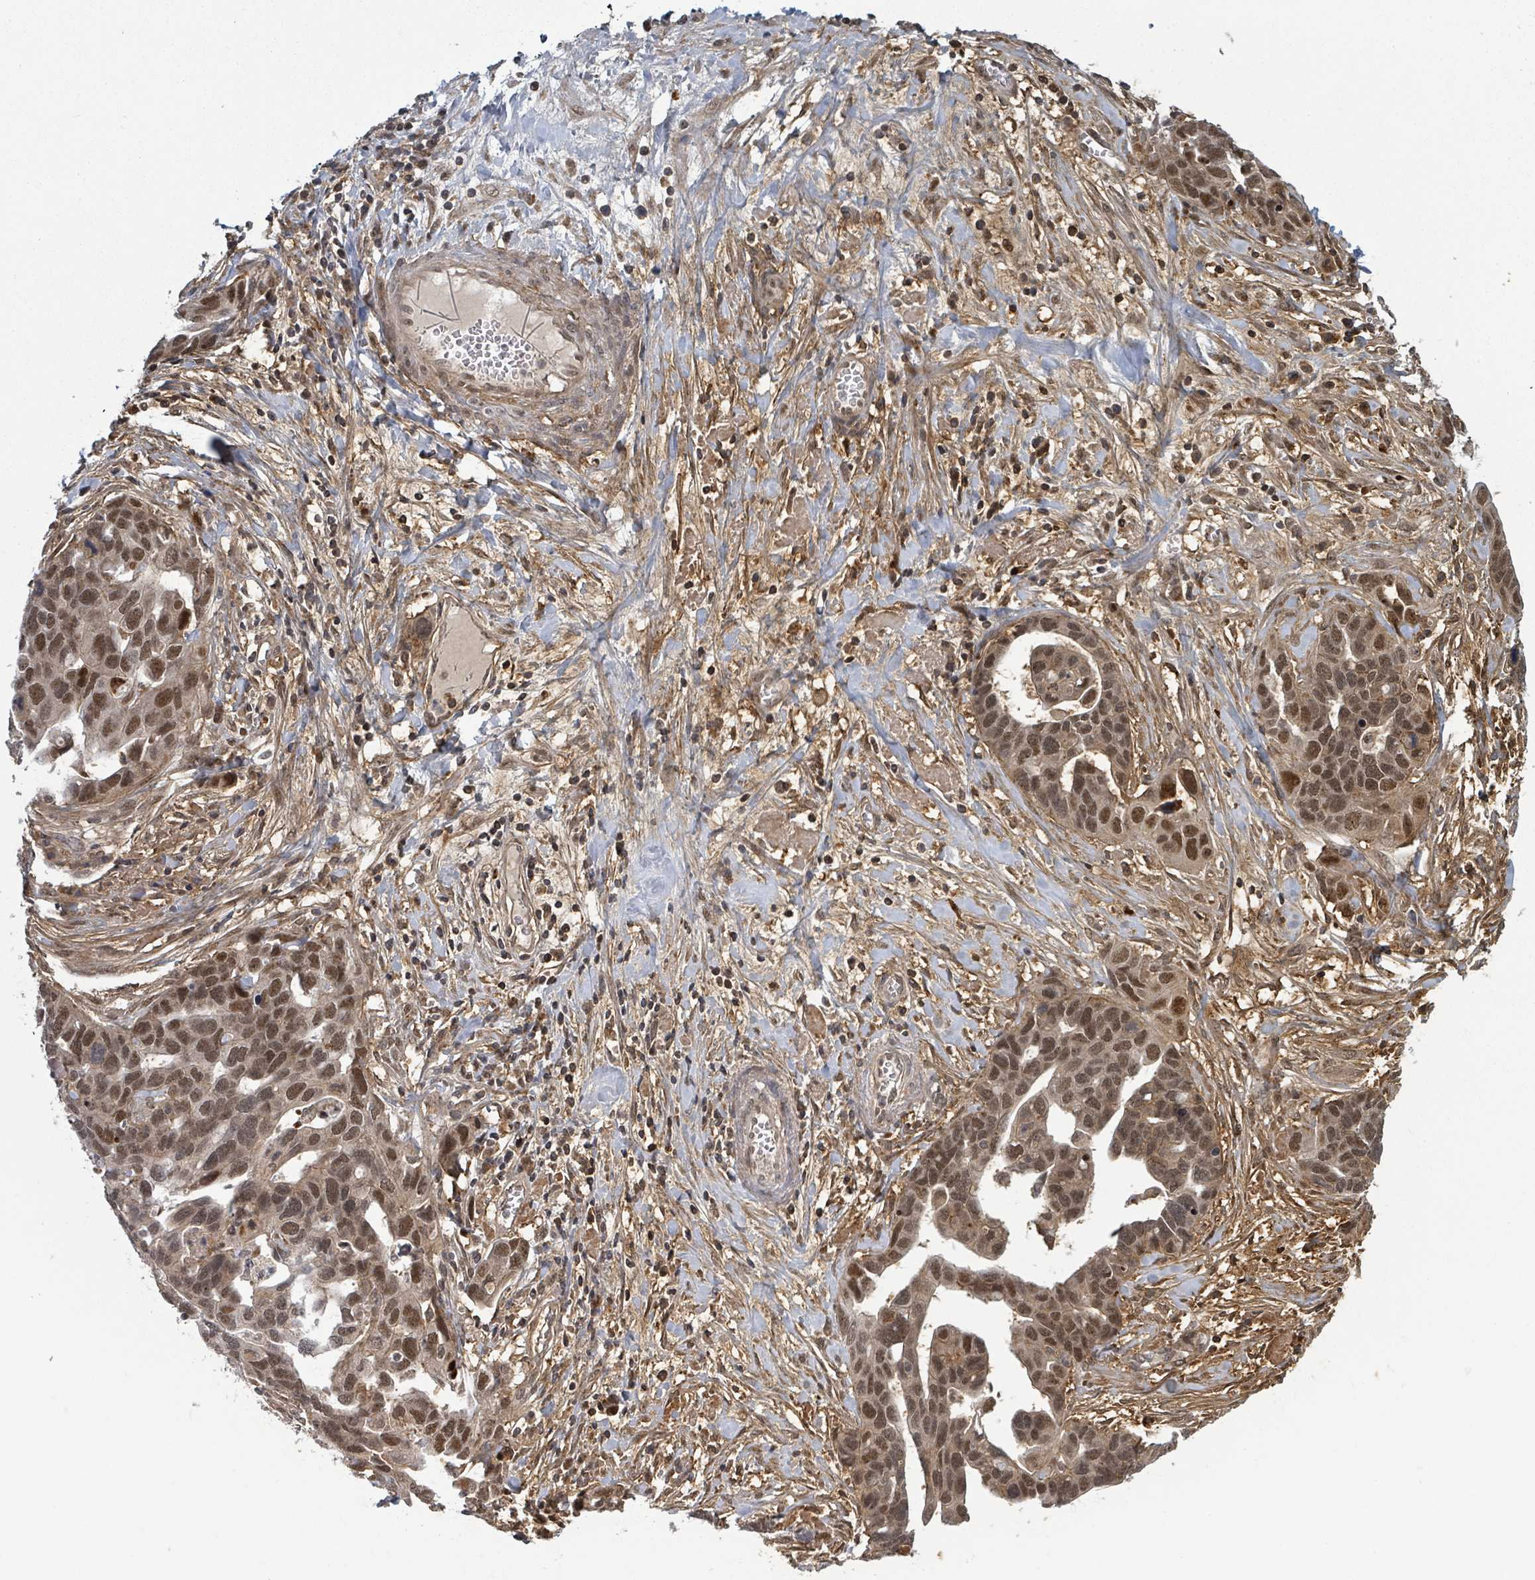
{"staining": {"intensity": "moderate", "quantity": ">75%", "location": "nuclear"}, "tissue": "ovarian cancer", "cell_type": "Tumor cells", "image_type": "cancer", "snomed": [{"axis": "morphology", "description": "Cystadenocarcinoma, serous, NOS"}, {"axis": "topography", "description": "Ovary"}], "caption": "Moderate nuclear protein staining is appreciated in about >75% of tumor cells in serous cystadenocarcinoma (ovarian).", "gene": "GTF3C1", "patient": {"sex": "female", "age": 54}}